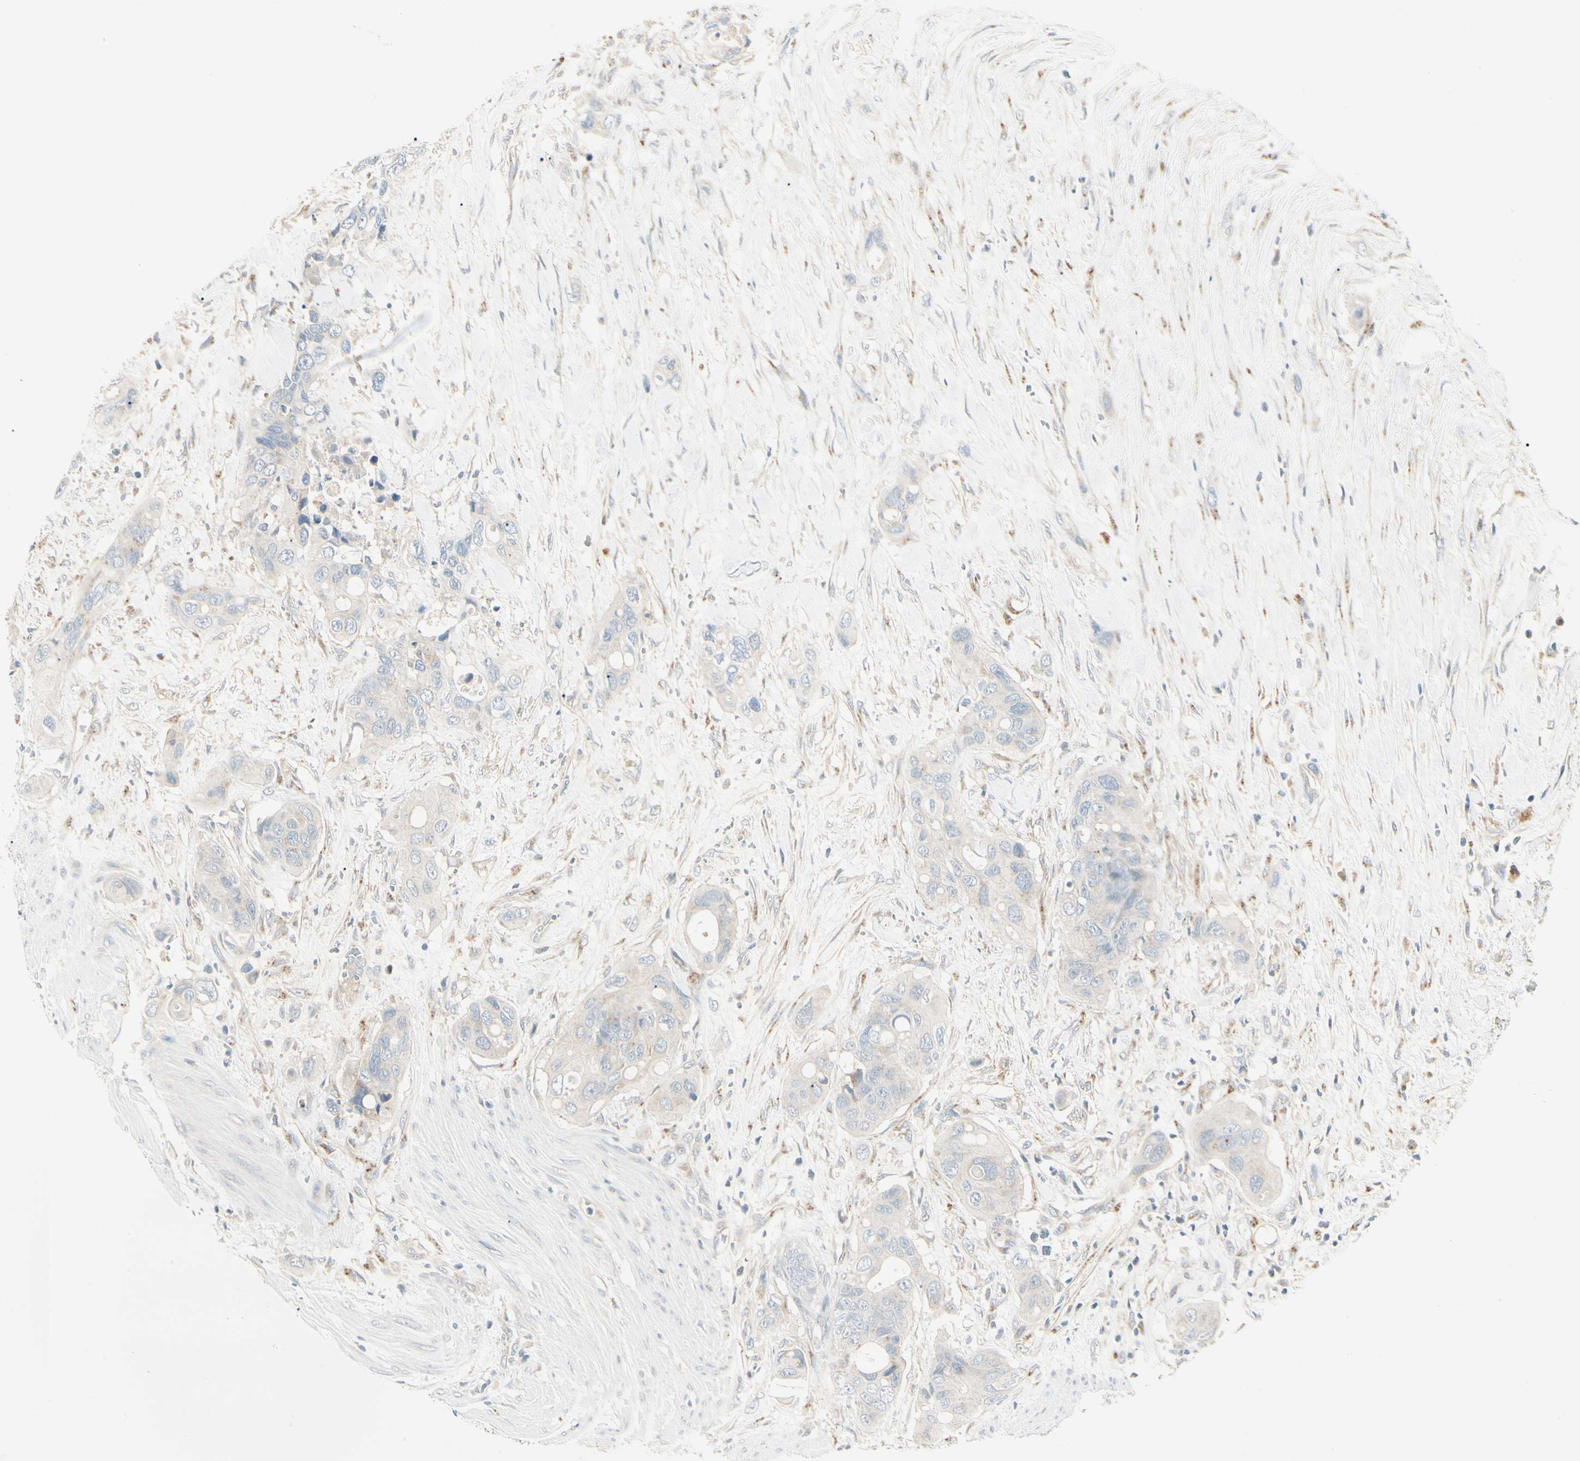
{"staining": {"intensity": "weak", "quantity": "25%-75%", "location": "cytoplasmic/membranous"}, "tissue": "colorectal cancer", "cell_type": "Tumor cells", "image_type": "cancer", "snomed": [{"axis": "morphology", "description": "Adenocarcinoma, NOS"}, {"axis": "topography", "description": "Colon"}], "caption": "A histopathology image showing weak cytoplasmic/membranous staining in about 25%-75% of tumor cells in colorectal cancer, as visualized by brown immunohistochemical staining.", "gene": "ABCA3", "patient": {"sex": "female", "age": 57}}